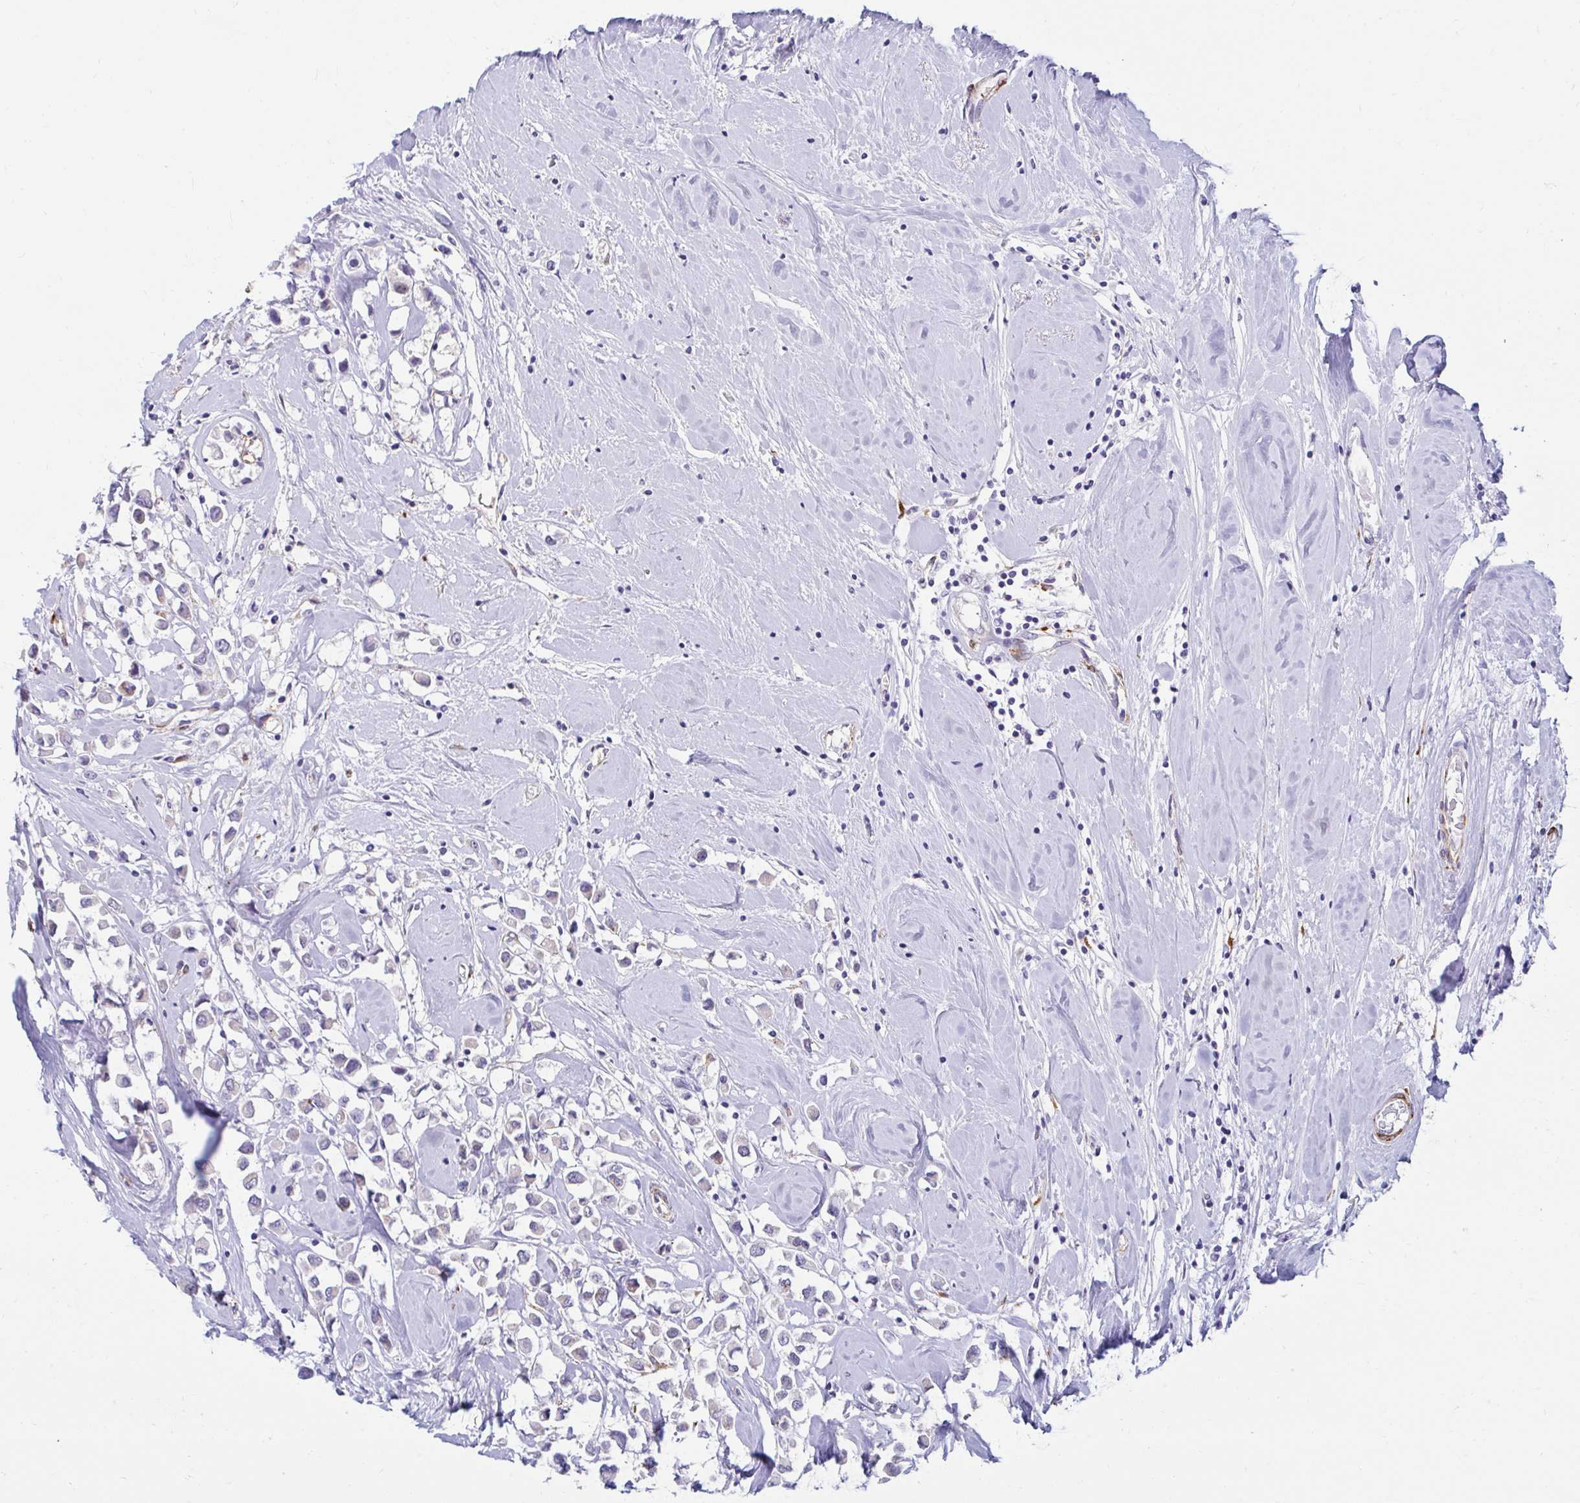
{"staining": {"intensity": "negative", "quantity": "none", "location": "none"}, "tissue": "breast cancer", "cell_type": "Tumor cells", "image_type": "cancer", "snomed": [{"axis": "morphology", "description": "Duct carcinoma"}, {"axis": "topography", "description": "Breast"}], "caption": "This is a image of immunohistochemistry (IHC) staining of breast cancer (infiltrating ductal carcinoma), which shows no positivity in tumor cells. The staining was performed using DAB to visualize the protein expression in brown, while the nuclei were stained in blue with hematoxylin (Magnification: 20x).", "gene": "ANKRD62", "patient": {"sex": "female", "age": 61}}